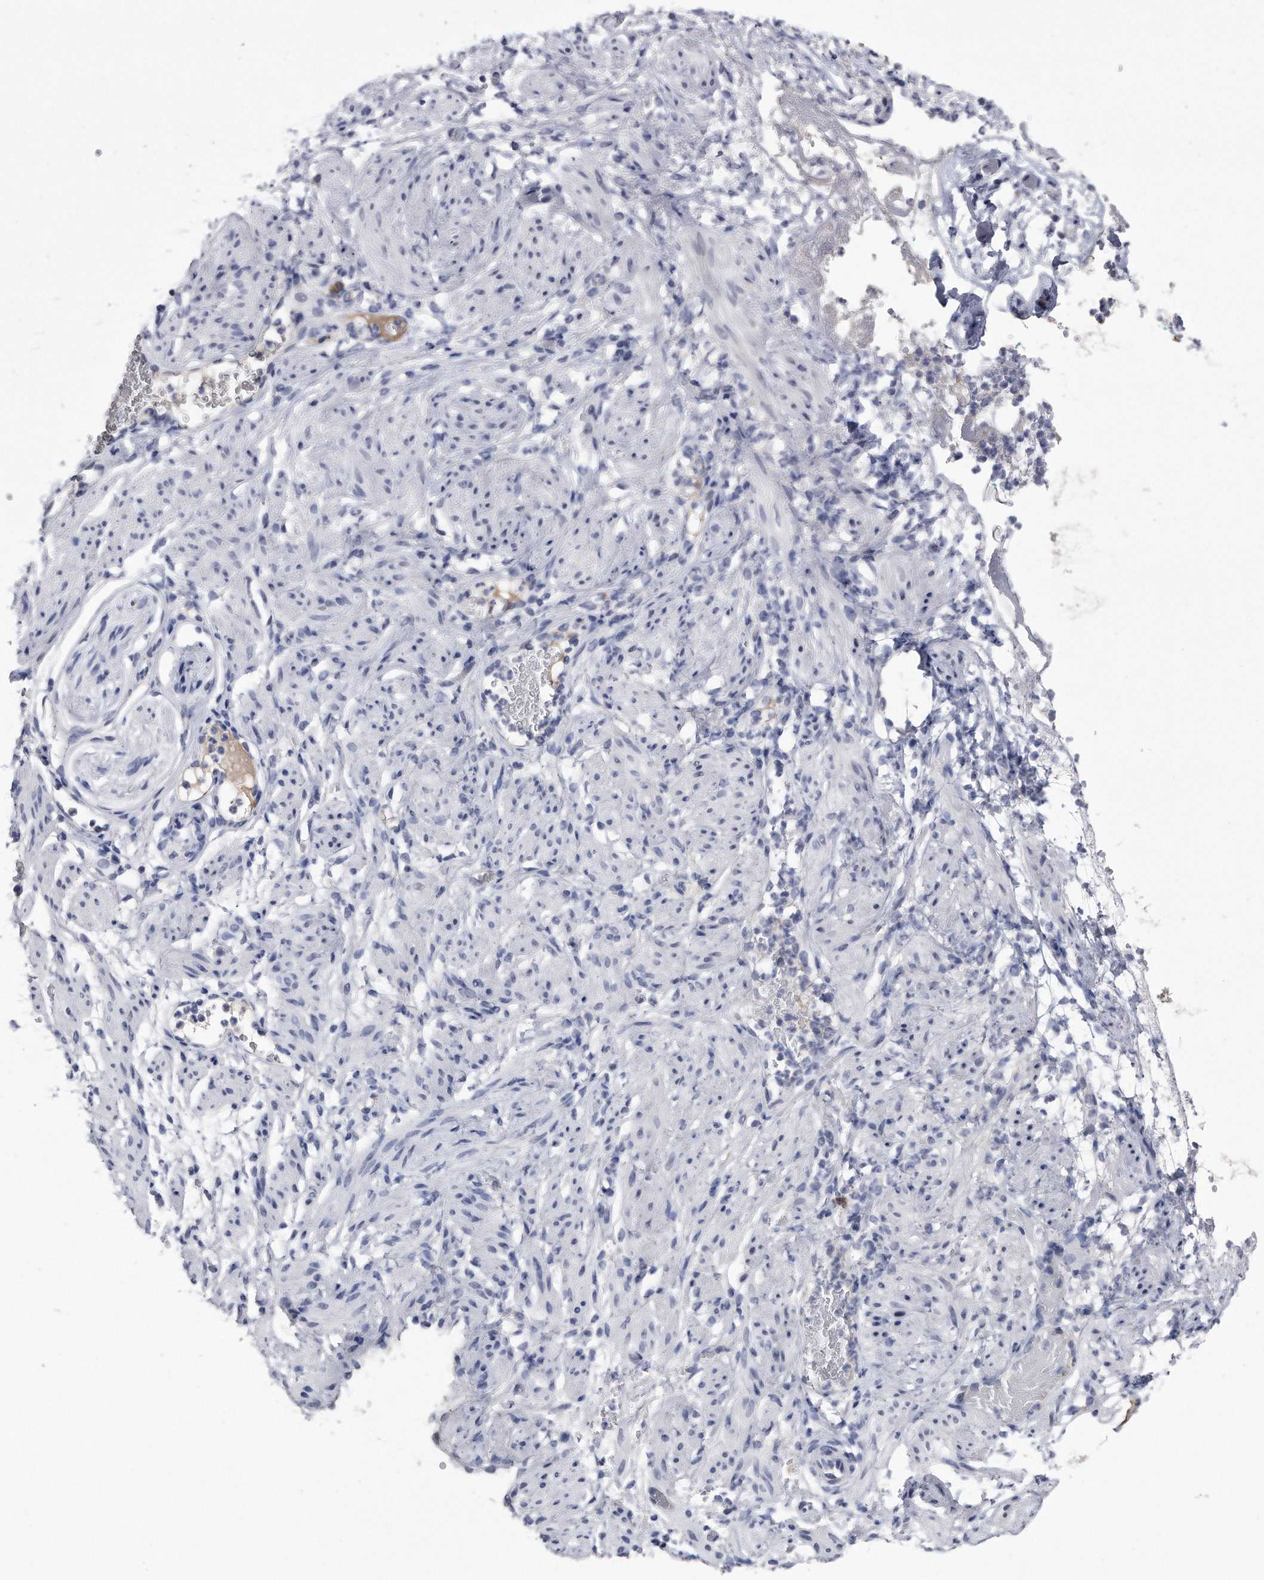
{"staining": {"intensity": "negative", "quantity": "none", "location": "none"}, "tissue": "soft tissue", "cell_type": "Chondrocytes", "image_type": "normal", "snomed": [{"axis": "morphology", "description": "Normal tissue, NOS"}, {"axis": "topography", "description": "Smooth muscle"}, {"axis": "topography", "description": "Peripheral nerve tissue"}], "caption": "Chondrocytes show no significant protein positivity in unremarkable soft tissue. Nuclei are stained in blue.", "gene": "KCTD8", "patient": {"sex": "female", "age": 39}}